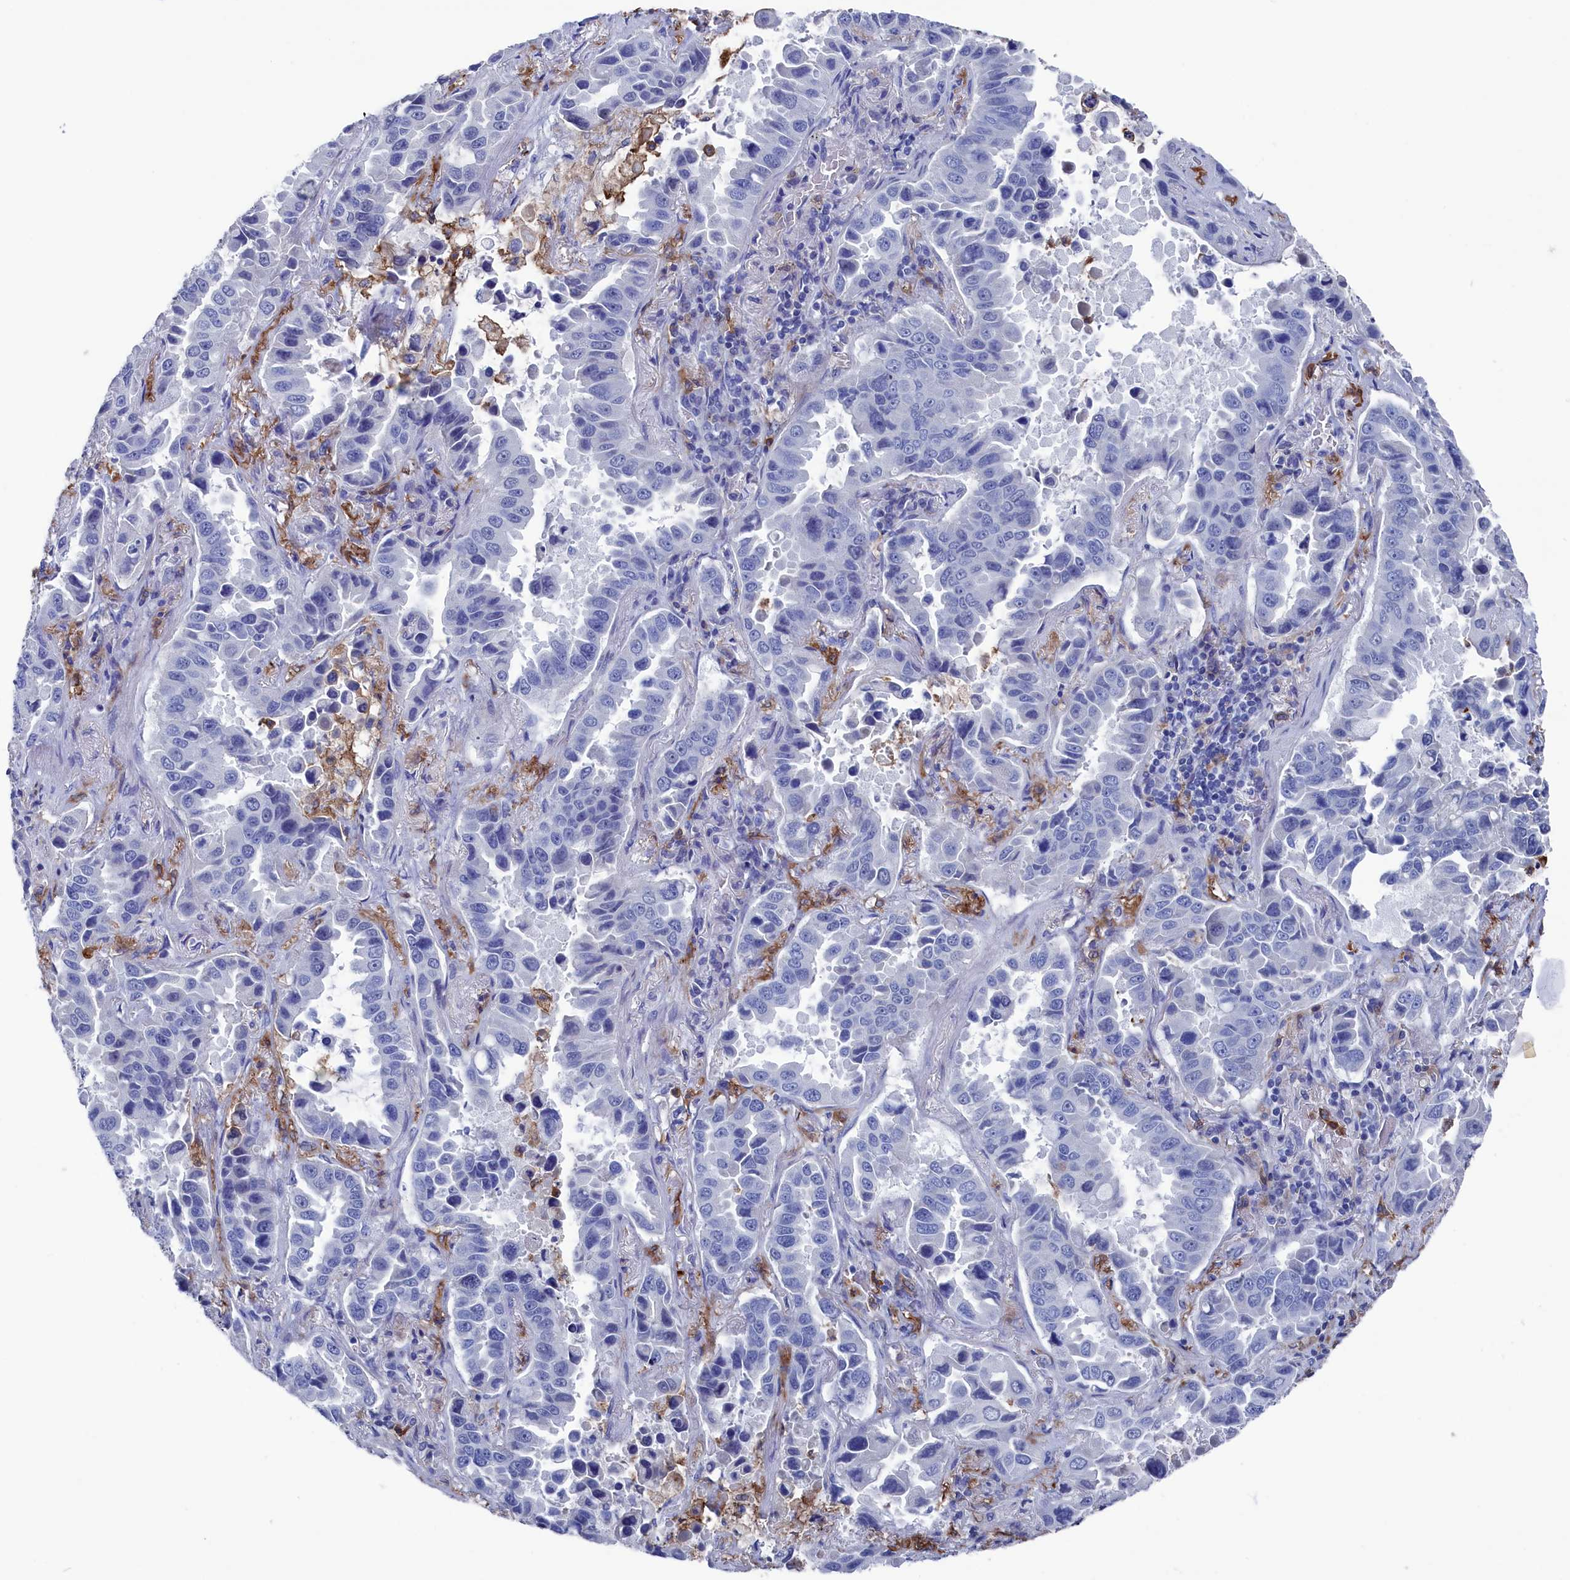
{"staining": {"intensity": "negative", "quantity": "none", "location": "none"}, "tissue": "lung cancer", "cell_type": "Tumor cells", "image_type": "cancer", "snomed": [{"axis": "morphology", "description": "Adenocarcinoma, NOS"}, {"axis": "topography", "description": "Lung"}], "caption": "This is a photomicrograph of IHC staining of lung cancer (adenocarcinoma), which shows no positivity in tumor cells. (DAB (3,3'-diaminobenzidine) IHC with hematoxylin counter stain).", "gene": "TYROBP", "patient": {"sex": "male", "age": 64}}